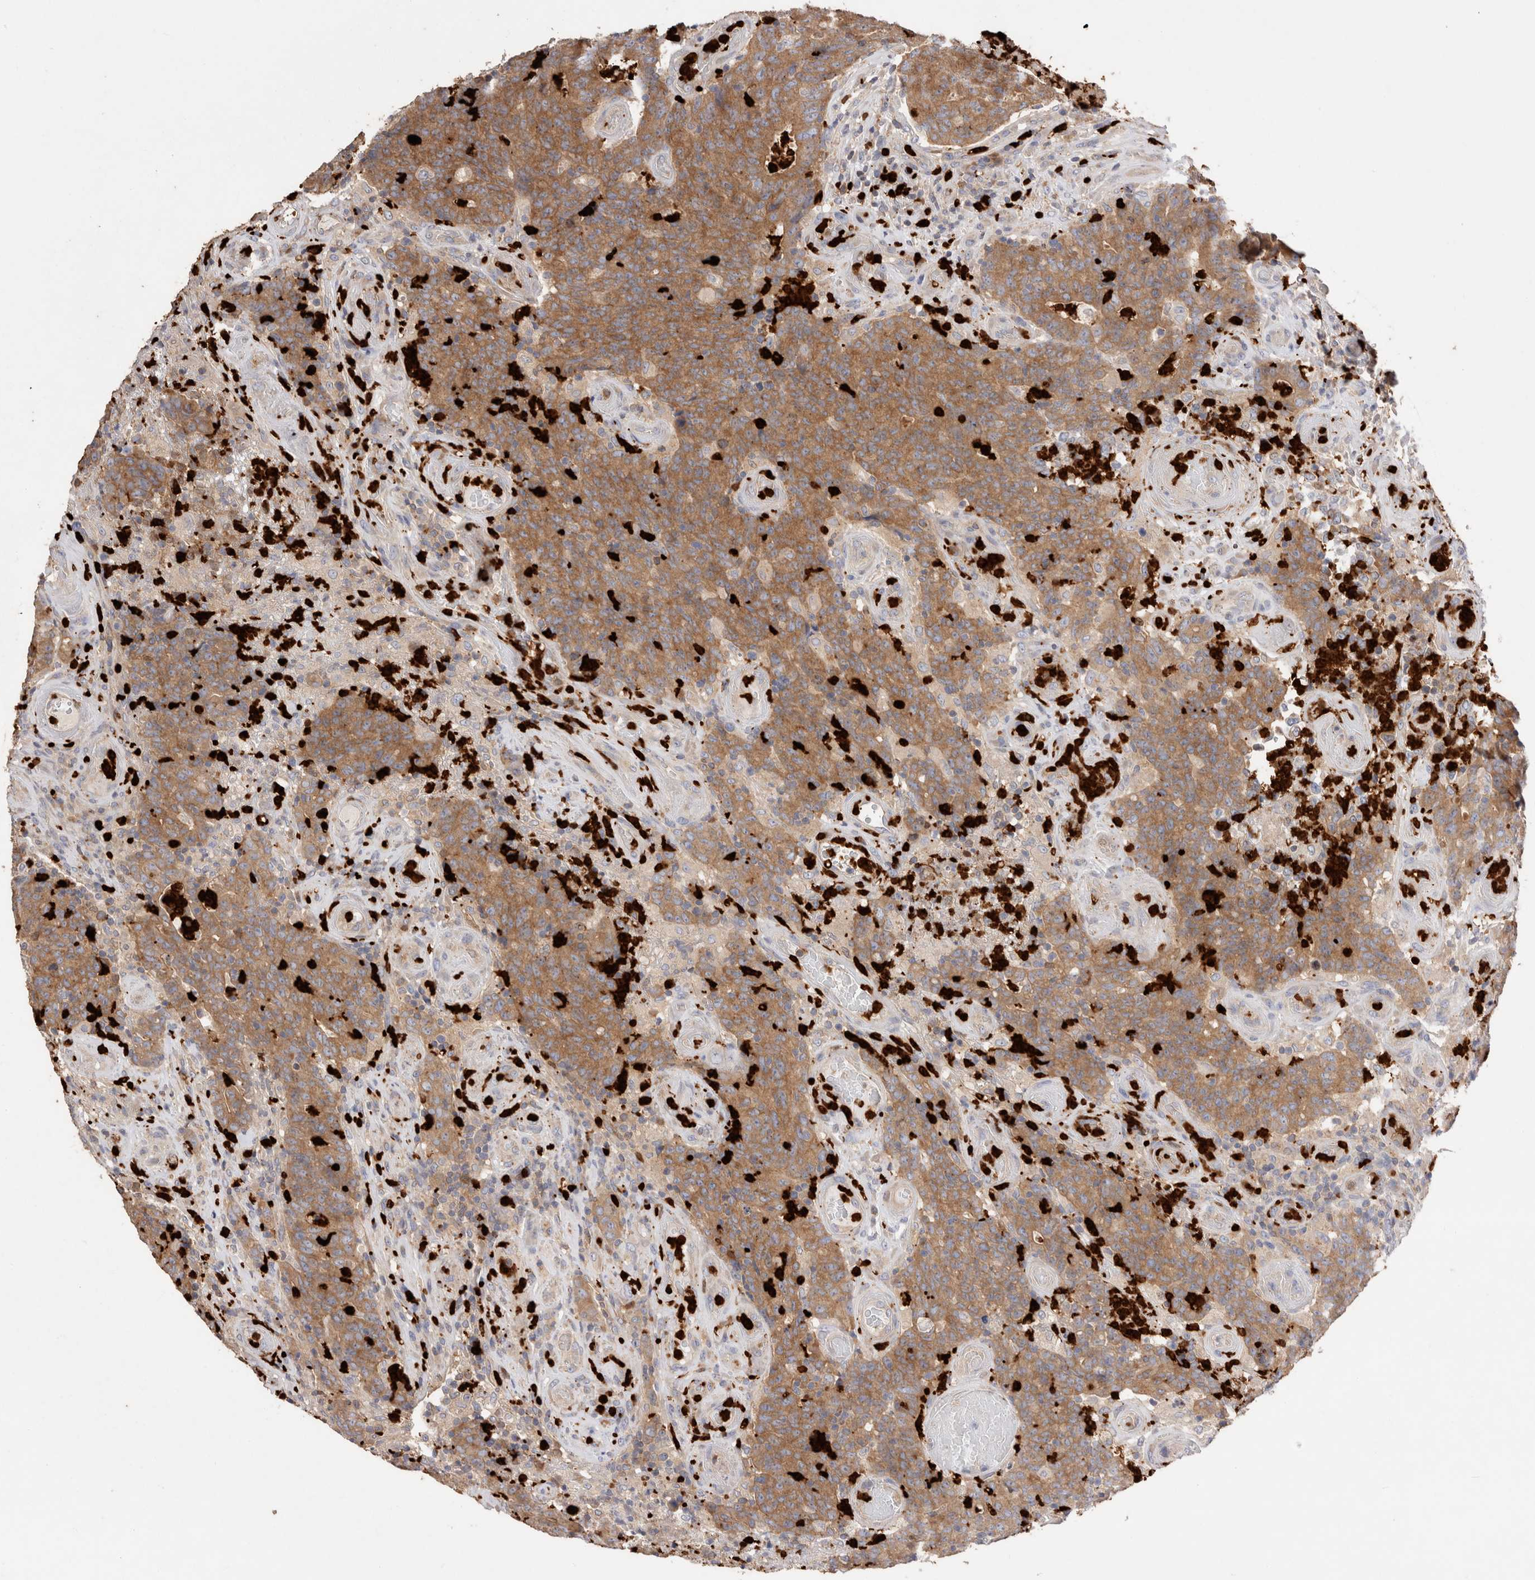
{"staining": {"intensity": "moderate", "quantity": ">75%", "location": "cytoplasmic/membranous"}, "tissue": "colorectal cancer", "cell_type": "Tumor cells", "image_type": "cancer", "snomed": [{"axis": "morphology", "description": "Normal tissue, NOS"}, {"axis": "morphology", "description": "Adenocarcinoma, NOS"}, {"axis": "topography", "description": "Colon"}], "caption": "This histopathology image shows immunohistochemistry (IHC) staining of human colorectal adenocarcinoma, with medium moderate cytoplasmic/membranous positivity in about >75% of tumor cells.", "gene": "NXT2", "patient": {"sex": "female", "age": 75}}